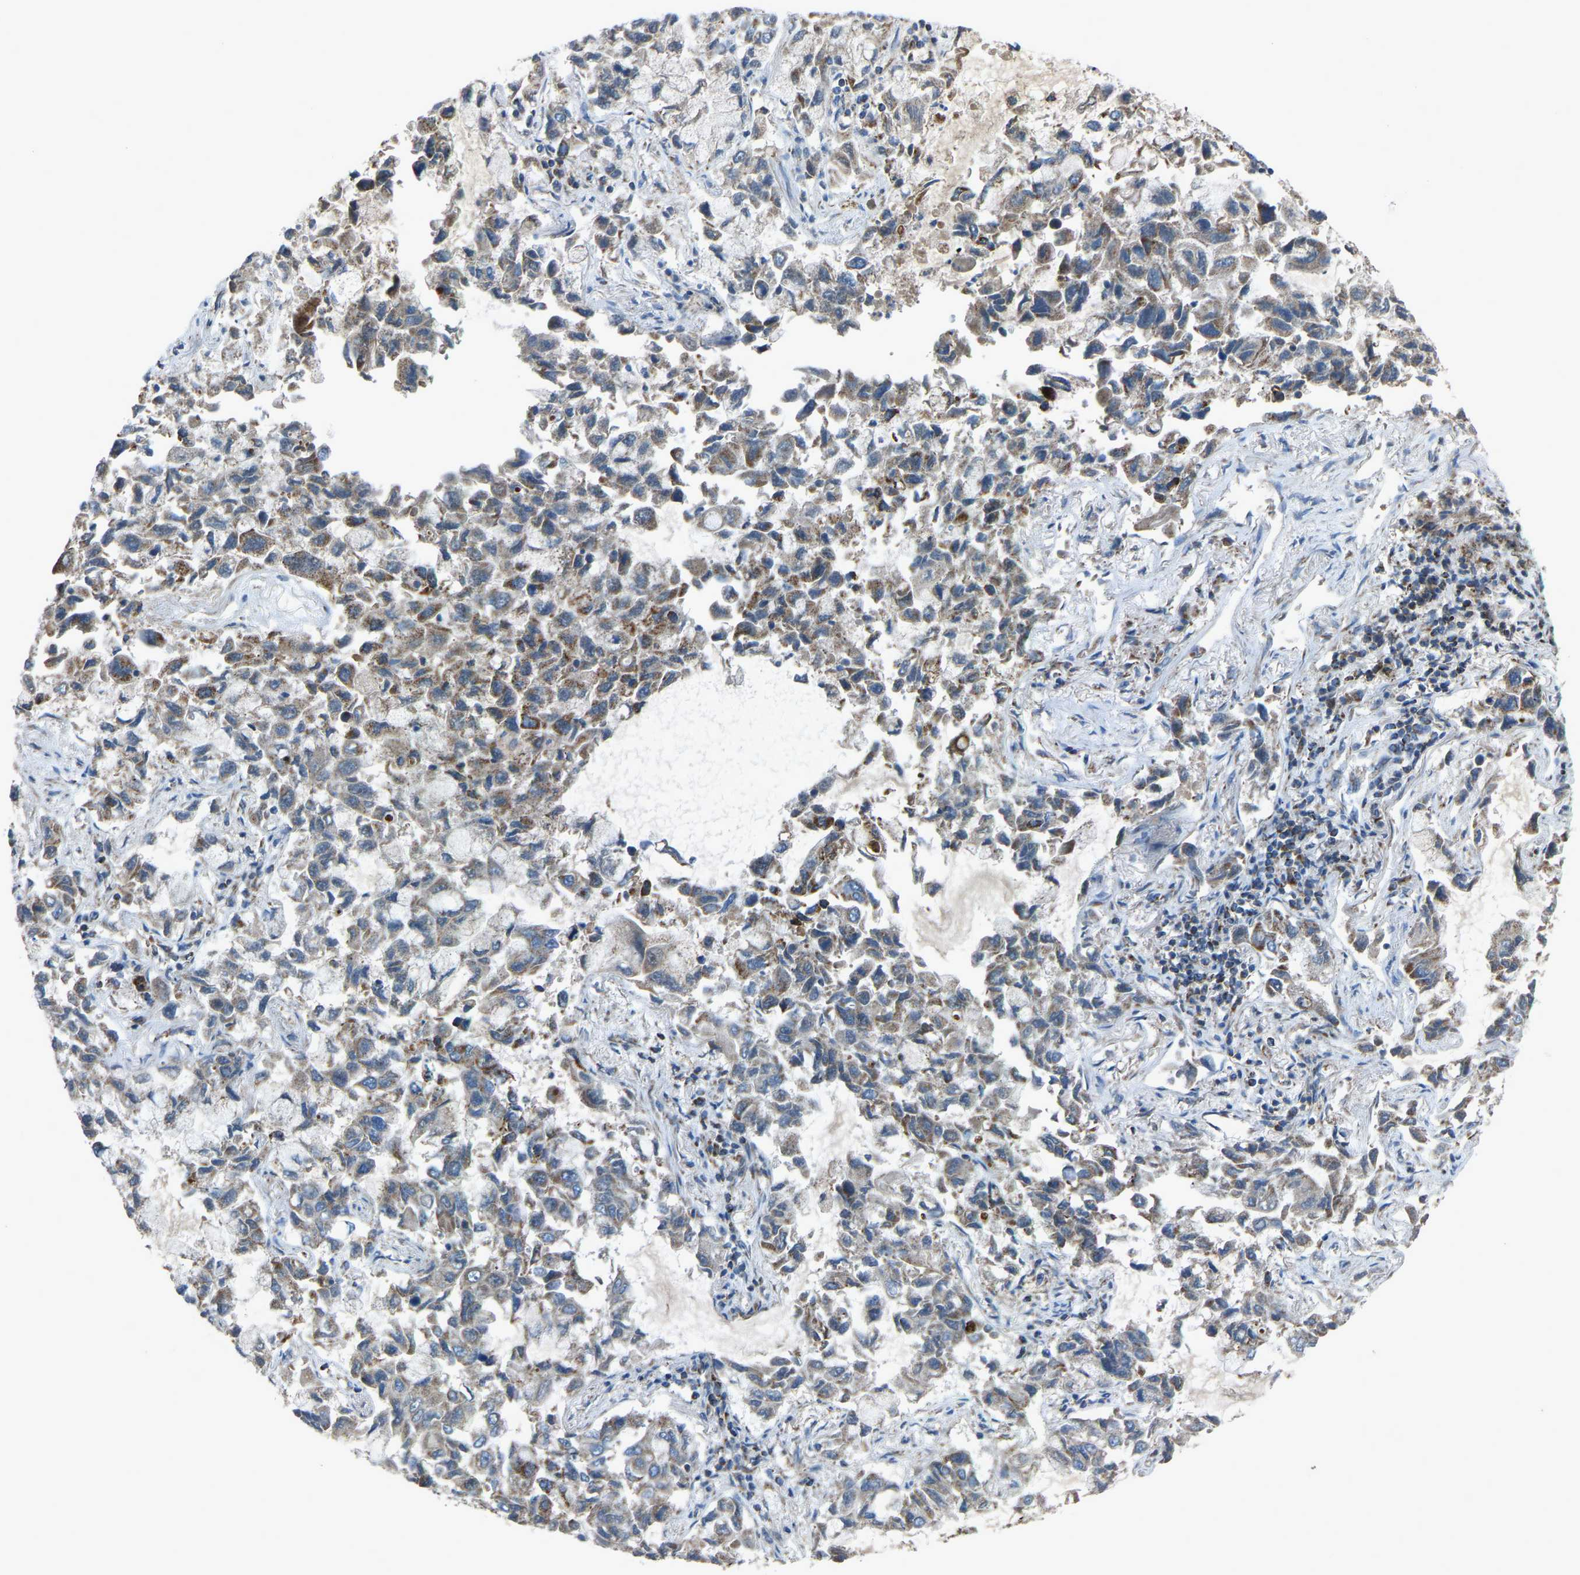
{"staining": {"intensity": "weak", "quantity": ">75%", "location": "cytoplasmic/membranous"}, "tissue": "lung cancer", "cell_type": "Tumor cells", "image_type": "cancer", "snomed": [{"axis": "morphology", "description": "Adenocarcinoma, NOS"}, {"axis": "topography", "description": "Lung"}], "caption": "A high-resolution micrograph shows immunohistochemistry (IHC) staining of lung cancer (adenocarcinoma), which displays weak cytoplasmic/membranous positivity in about >75% of tumor cells.", "gene": "AKR1A1", "patient": {"sex": "male", "age": 64}}